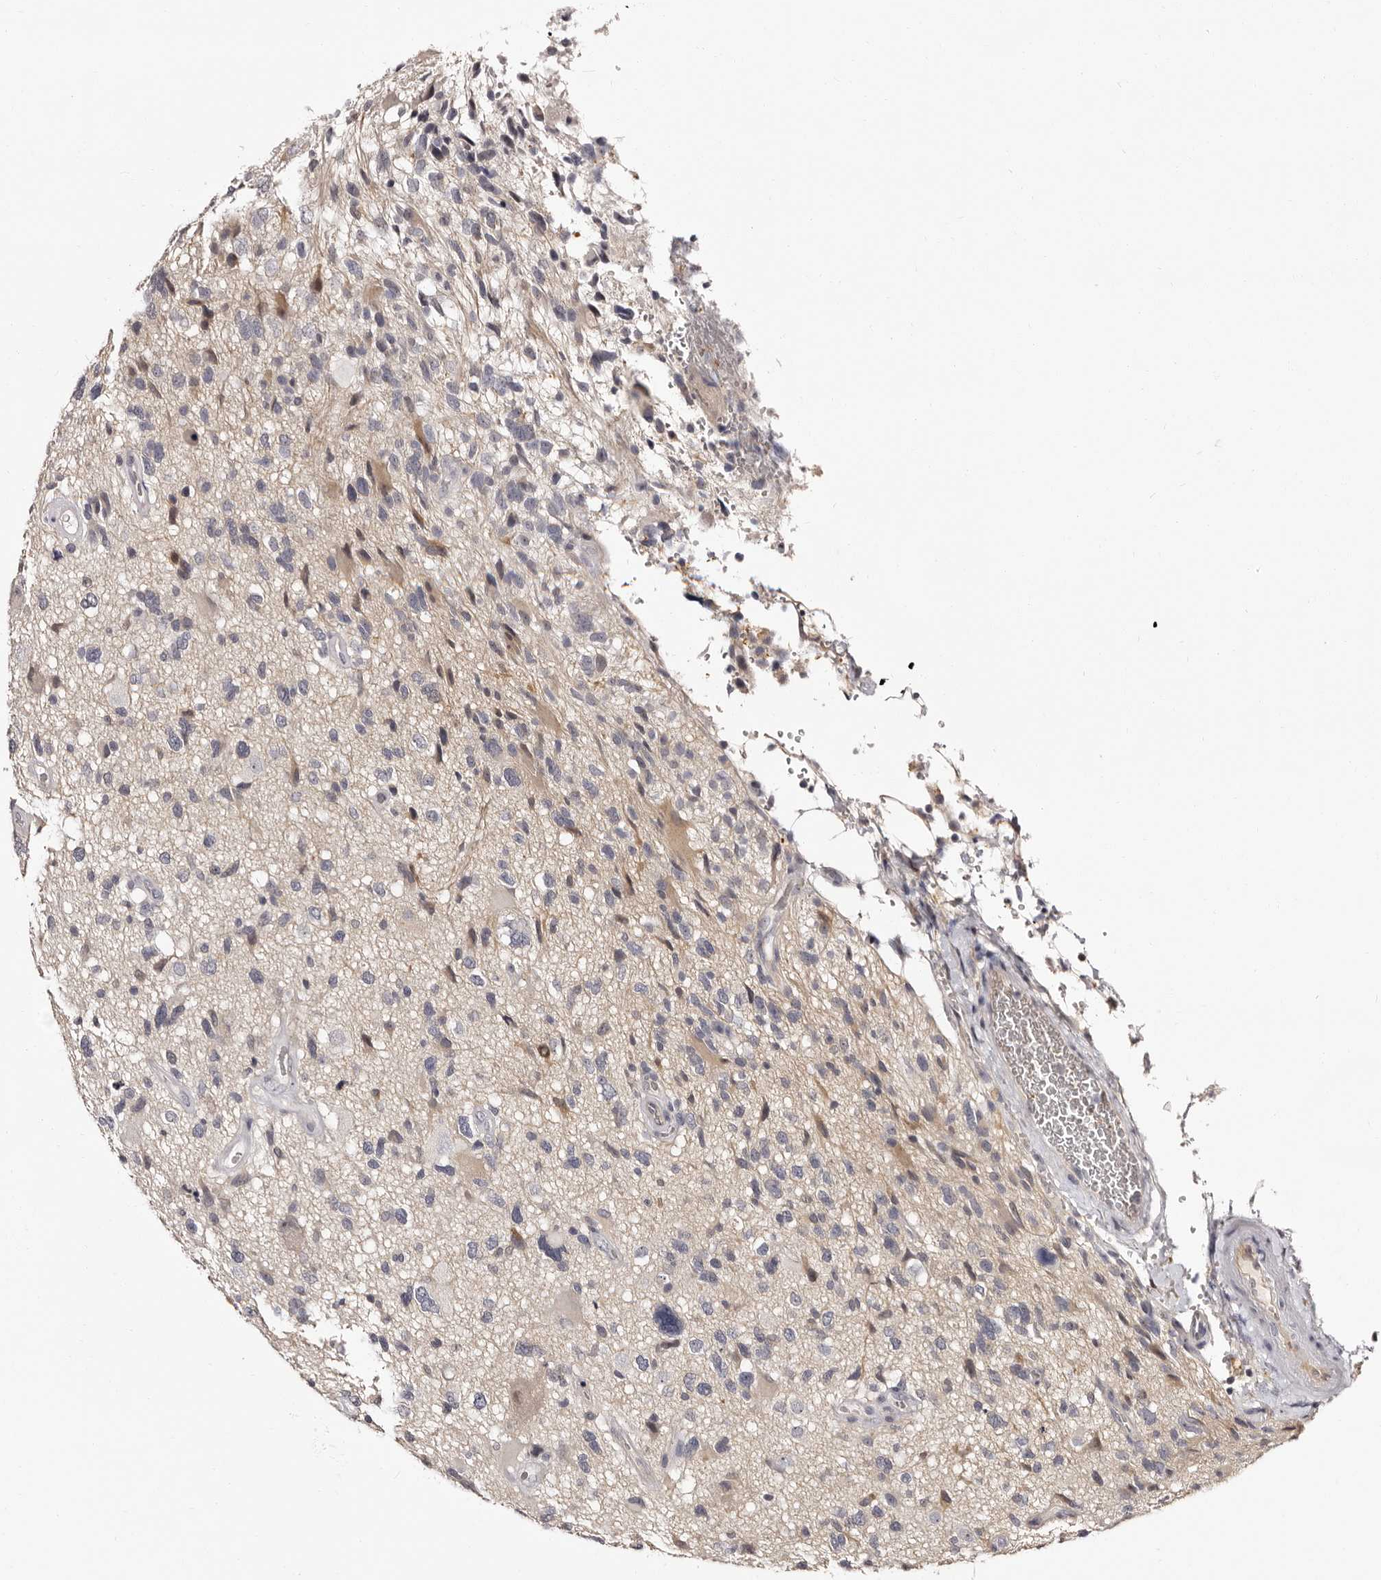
{"staining": {"intensity": "negative", "quantity": "none", "location": "none"}, "tissue": "glioma", "cell_type": "Tumor cells", "image_type": "cancer", "snomed": [{"axis": "morphology", "description": "Glioma, malignant, High grade"}, {"axis": "topography", "description": "Brain"}], "caption": "Immunohistochemistry micrograph of neoplastic tissue: human malignant glioma (high-grade) stained with DAB (3,3'-diaminobenzidine) exhibits no significant protein staining in tumor cells.", "gene": "BPGM", "patient": {"sex": "male", "age": 33}}